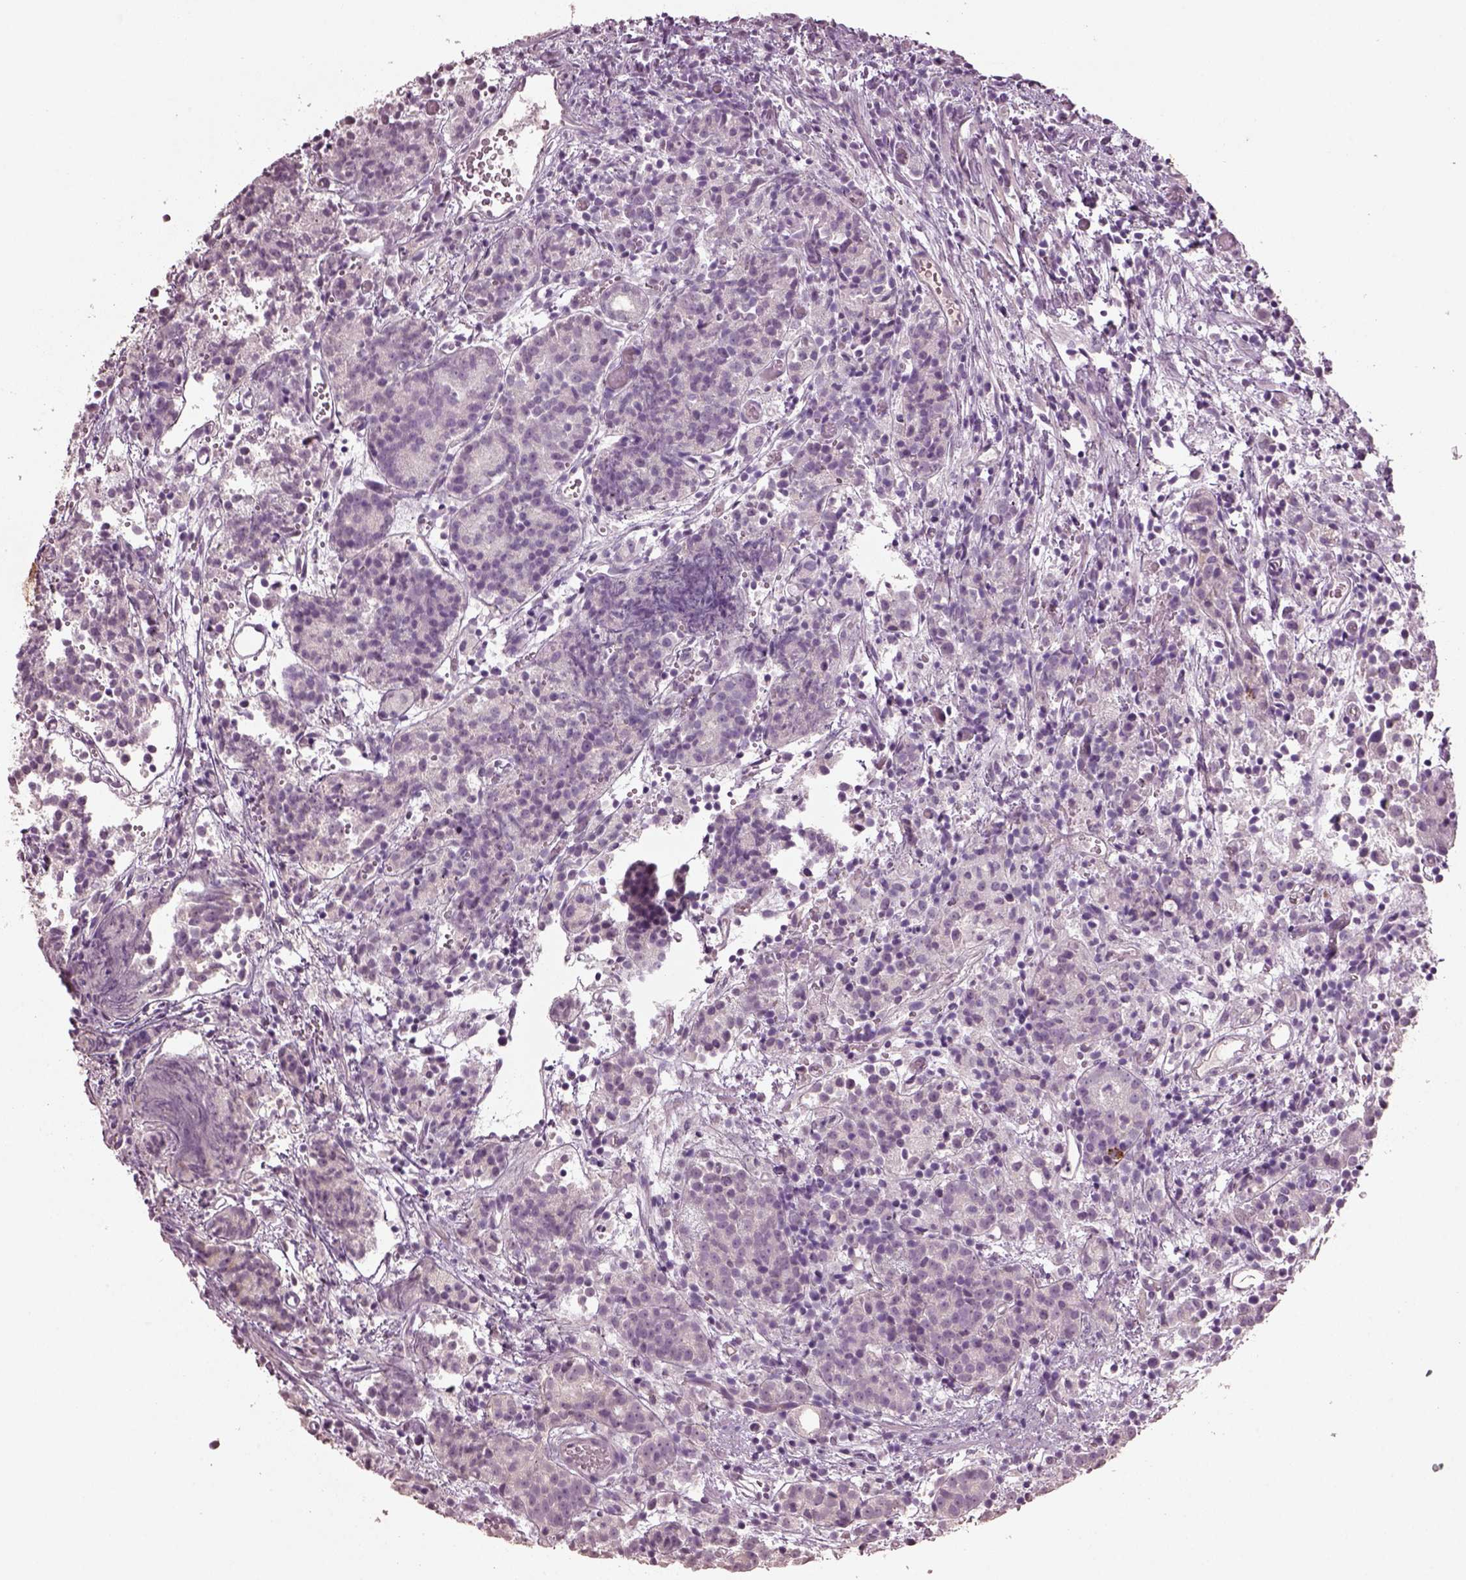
{"staining": {"intensity": "negative", "quantity": "none", "location": "none"}, "tissue": "prostate cancer", "cell_type": "Tumor cells", "image_type": "cancer", "snomed": [{"axis": "morphology", "description": "Adenocarcinoma, High grade"}, {"axis": "topography", "description": "Prostate"}], "caption": "There is no significant positivity in tumor cells of prostate cancer. (Stains: DAB immunohistochemistry with hematoxylin counter stain, Microscopy: brightfield microscopy at high magnification).", "gene": "KCNIP3", "patient": {"sex": "male", "age": 53}}